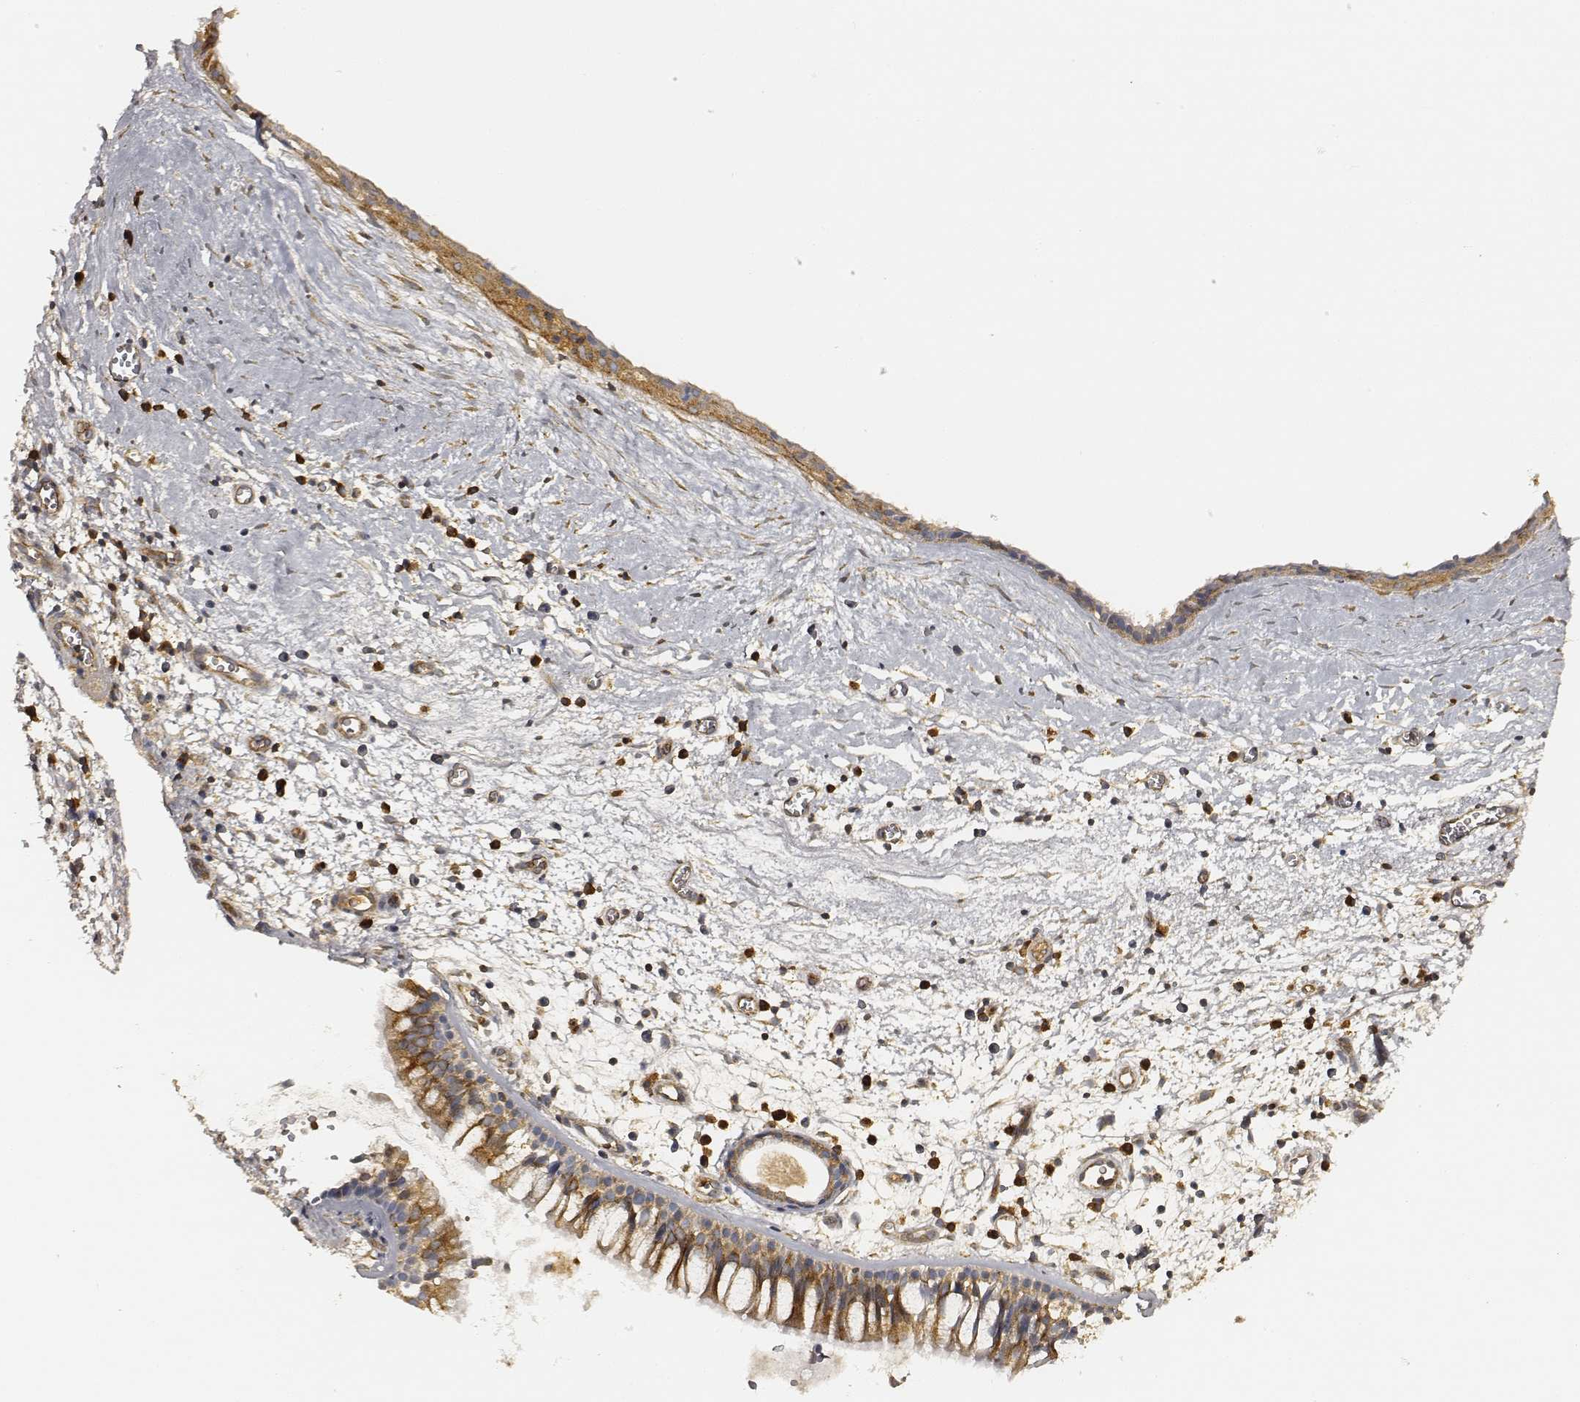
{"staining": {"intensity": "strong", "quantity": ">75%", "location": "cytoplasmic/membranous"}, "tissue": "nasopharynx", "cell_type": "Respiratory epithelial cells", "image_type": "normal", "snomed": [{"axis": "morphology", "description": "Normal tissue, NOS"}, {"axis": "topography", "description": "Nasopharynx"}], "caption": "DAB immunohistochemical staining of unremarkable human nasopharynx exhibits strong cytoplasmic/membranous protein expression in approximately >75% of respiratory epithelial cells.", "gene": "CARS1", "patient": {"sex": "male", "age": 83}}